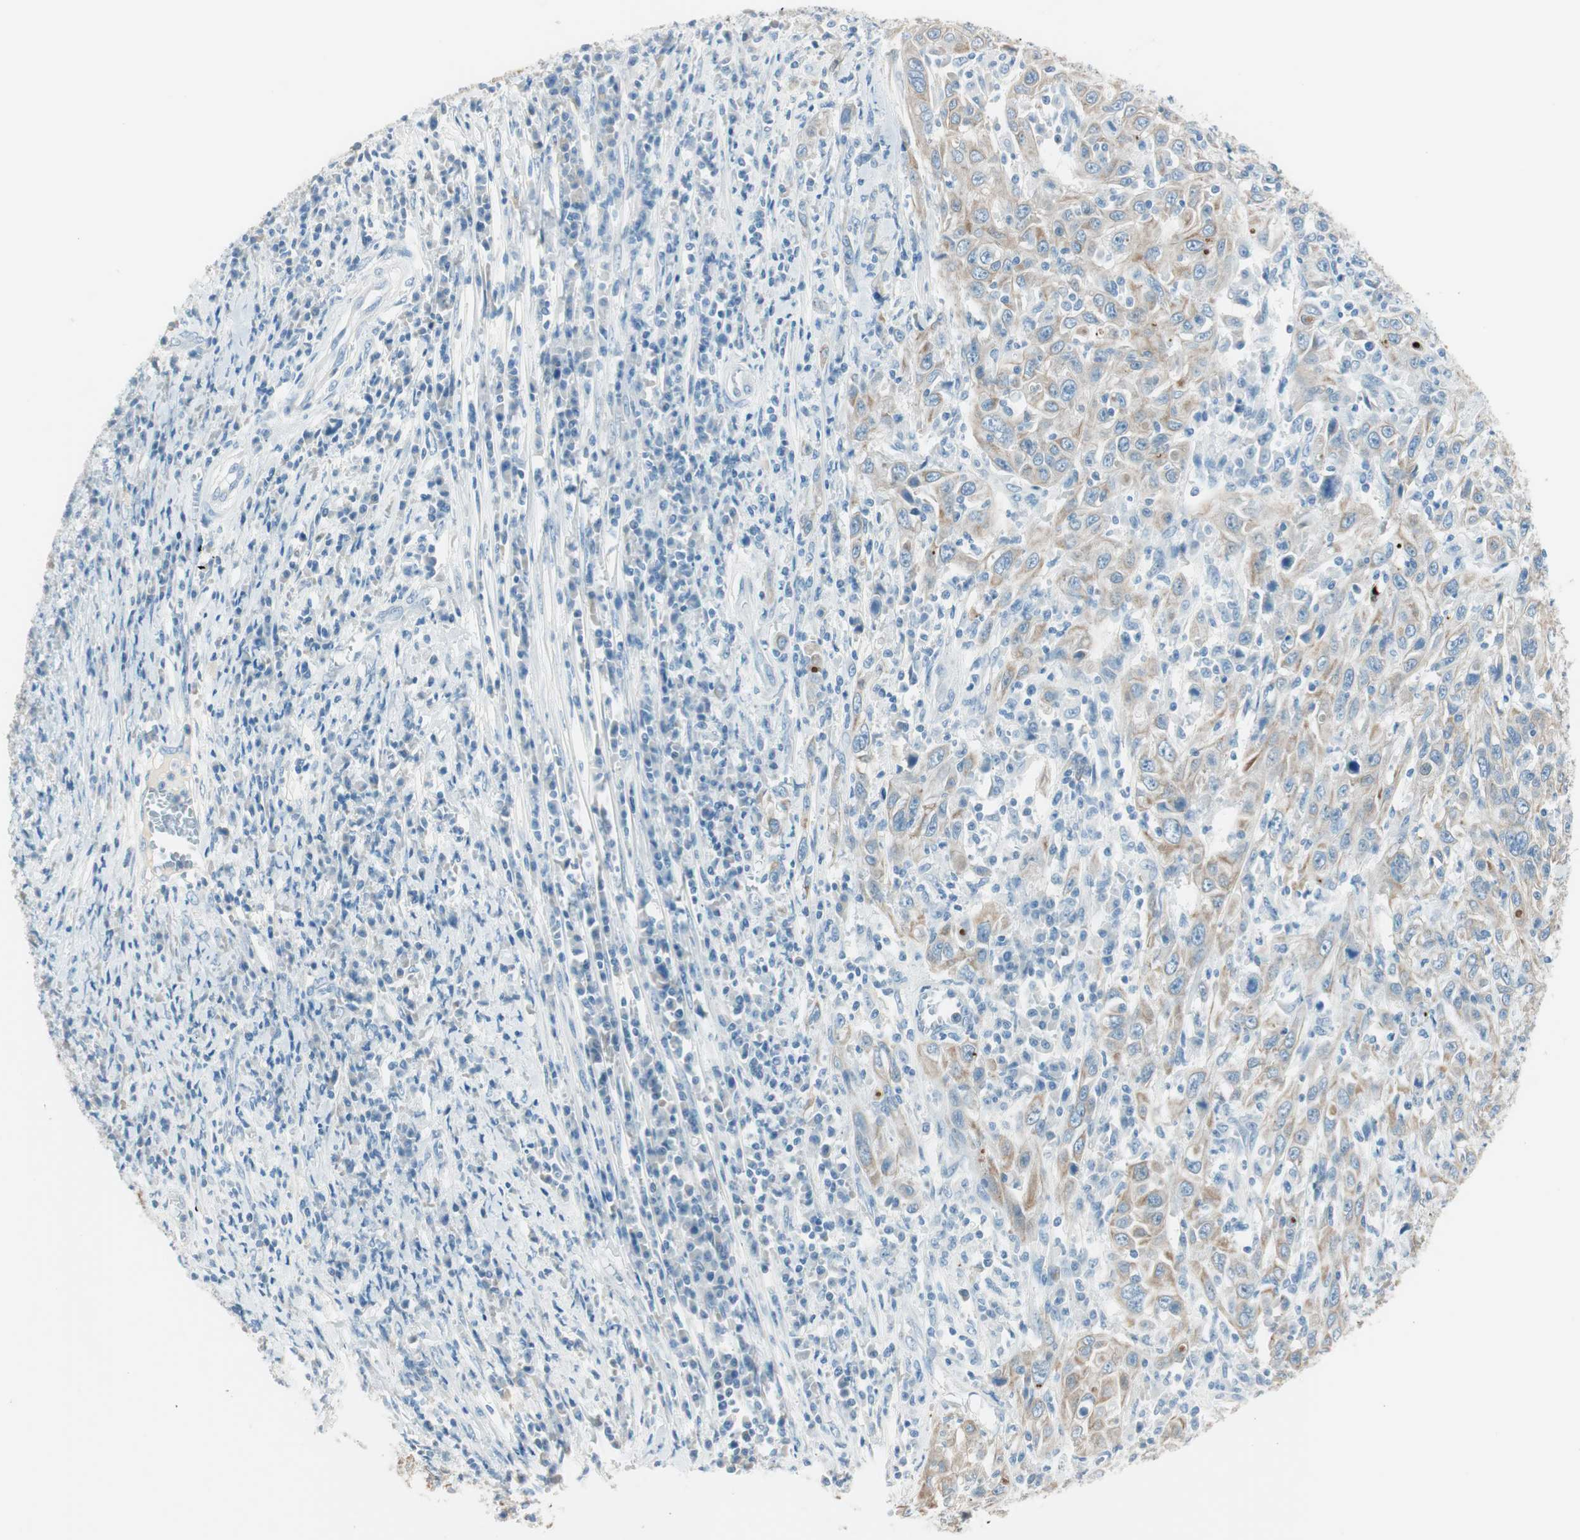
{"staining": {"intensity": "weak", "quantity": ">75%", "location": "cytoplasmic/membranous"}, "tissue": "cervical cancer", "cell_type": "Tumor cells", "image_type": "cancer", "snomed": [{"axis": "morphology", "description": "Squamous cell carcinoma, NOS"}, {"axis": "topography", "description": "Cervix"}], "caption": "An image of cervical cancer stained for a protein shows weak cytoplasmic/membranous brown staining in tumor cells.", "gene": "GNAO1", "patient": {"sex": "female", "age": 46}}